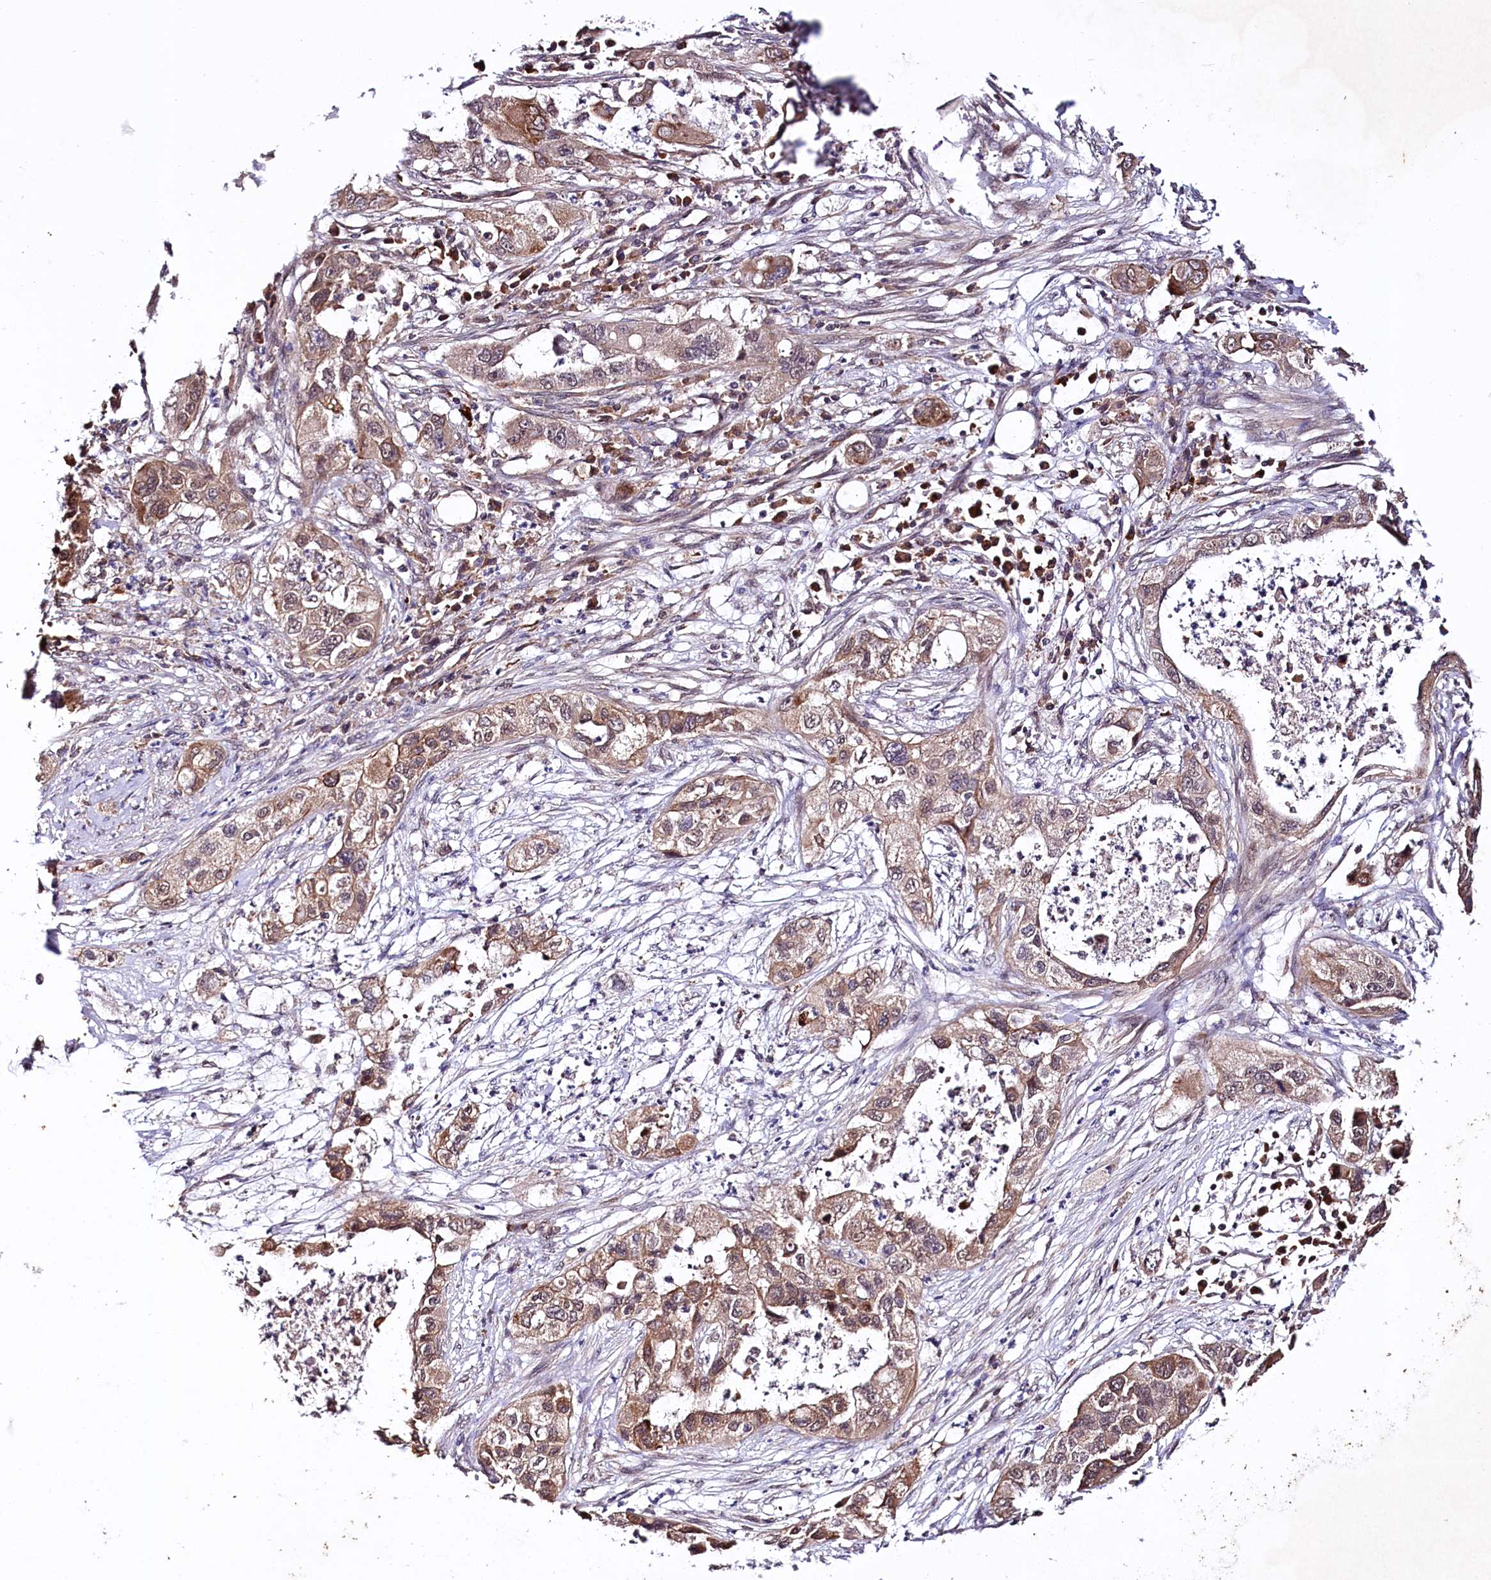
{"staining": {"intensity": "moderate", "quantity": ">75%", "location": "cytoplasmic/membranous"}, "tissue": "pancreatic cancer", "cell_type": "Tumor cells", "image_type": "cancer", "snomed": [{"axis": "morphology", "description": "Adenocarcinoma, NOS"}, {"axis": "topography", "description": "Pancreas"}], "caption": "Pancreatic cancer (adenocarcinoma) stained with IHC displays moderate cytoplasmic/membranous expression in about >75% of tumor cells.", "gene": "UBE3A", "patient": {"sex": "female", "age": 78}}